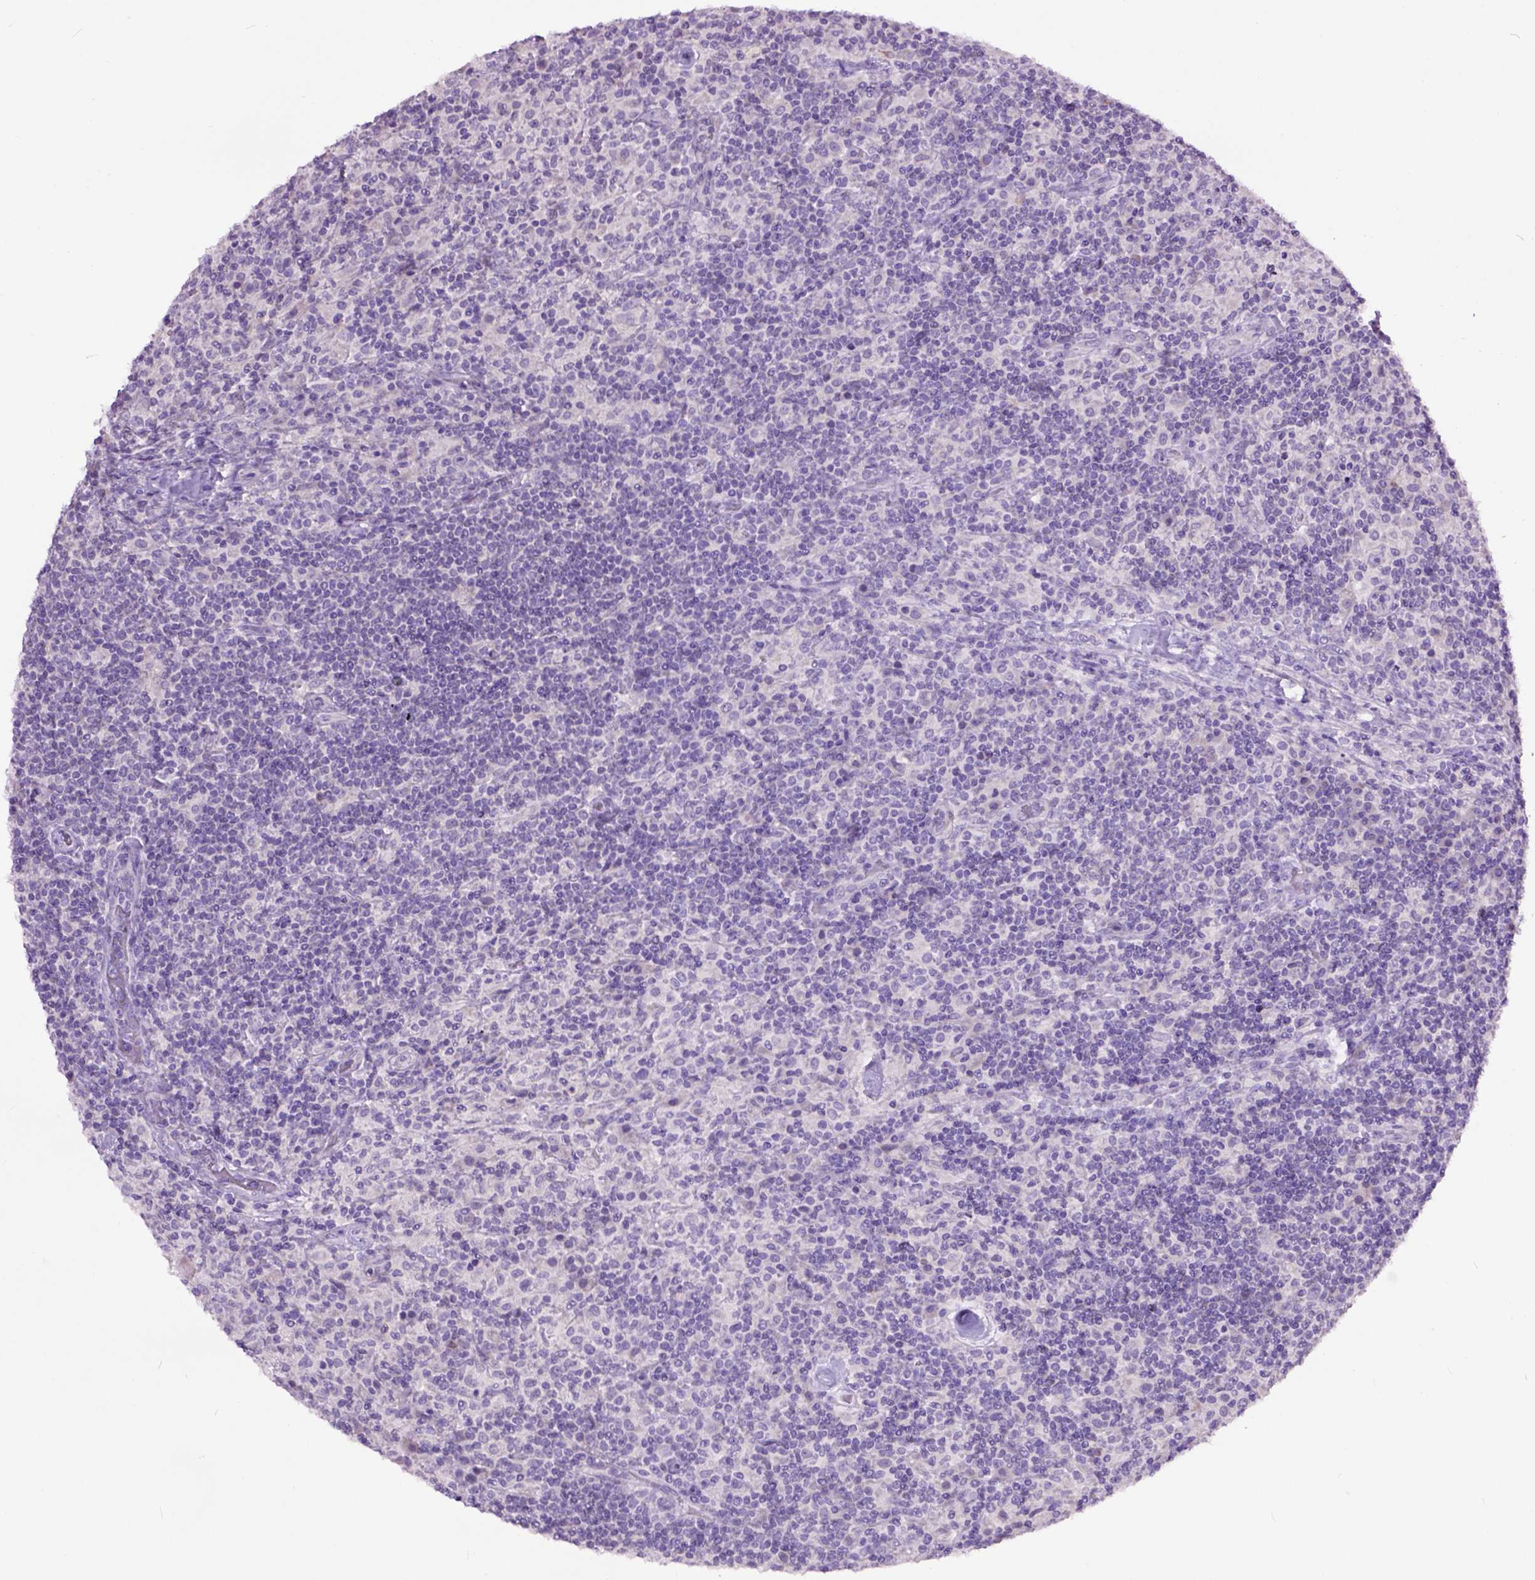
{"staining": {"intensity": "negative", "quantity": "none", "location": "none"}, "tissue": "lymphoma", "cell_type": "Tumor cells", "image_type": "cancer", "snomed": [{"axis": "morphology", "description": "Hodgkin's disease, NOS"}, {"axis": "topography", "description": "Lymph node"}], "caption": "An IHC histopathology image of Hodgkin's disease is shown. There is no staining in tumor cells of Hodgkin's disease.", "gene": "MAPT", "patient": {"sex": "male", "age": 70}}